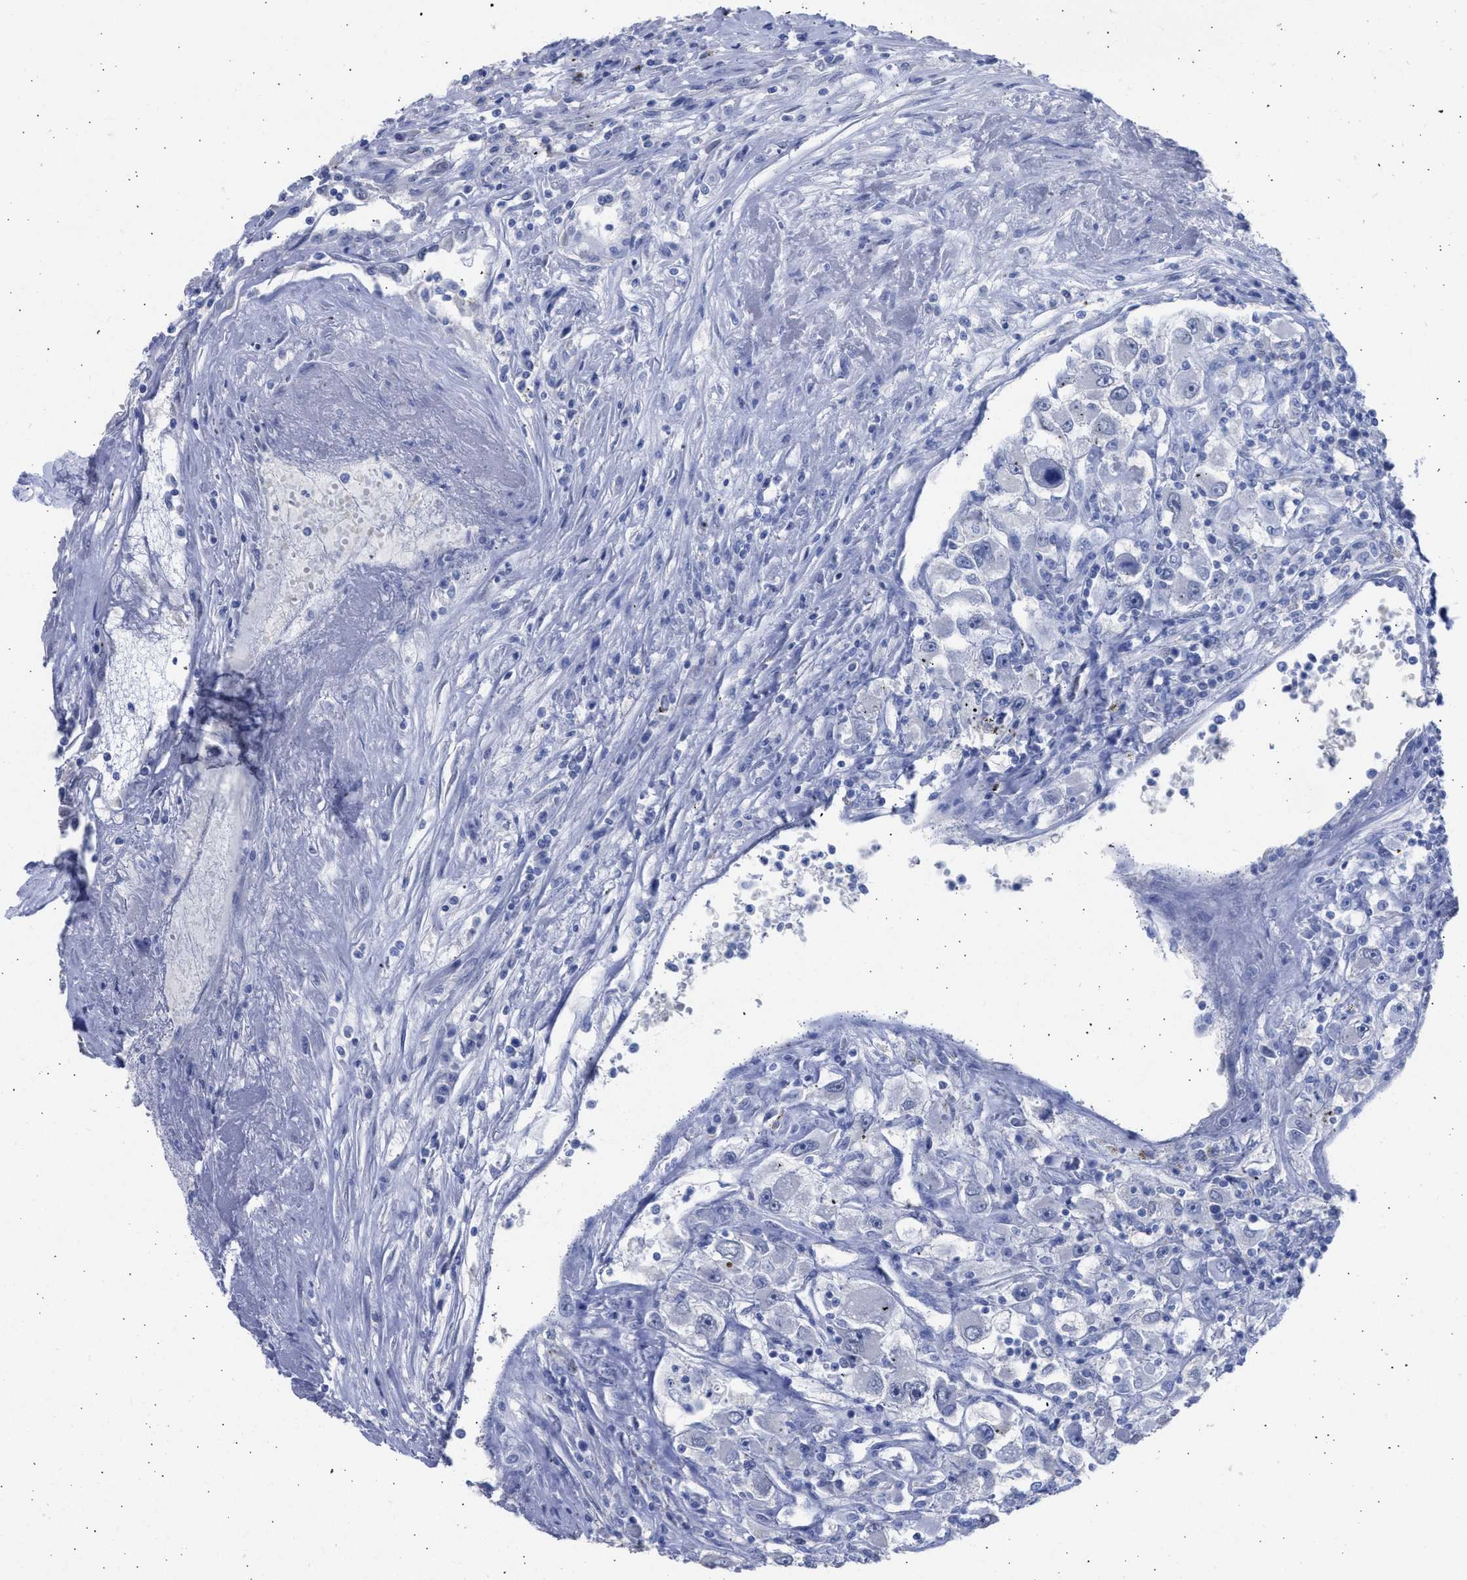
{"staining": {"intensity": "negative", "quantity": "none", "location": "none"}, "tissue": "renal cancer", "cell_type": "Tumor cells", "image_type": "cancer", "snomed": [{"axis": "morphology", "description": "Adenocarcinoma, NOS"}, {"axis": "topography", "description": "Kidney"}], "caption": "Renal cancer stained for a protein using immunohistochemistry displays no expression tumor cells.", "gene": "RSPH1", "patient": {"sex": "female", "age": 52}}